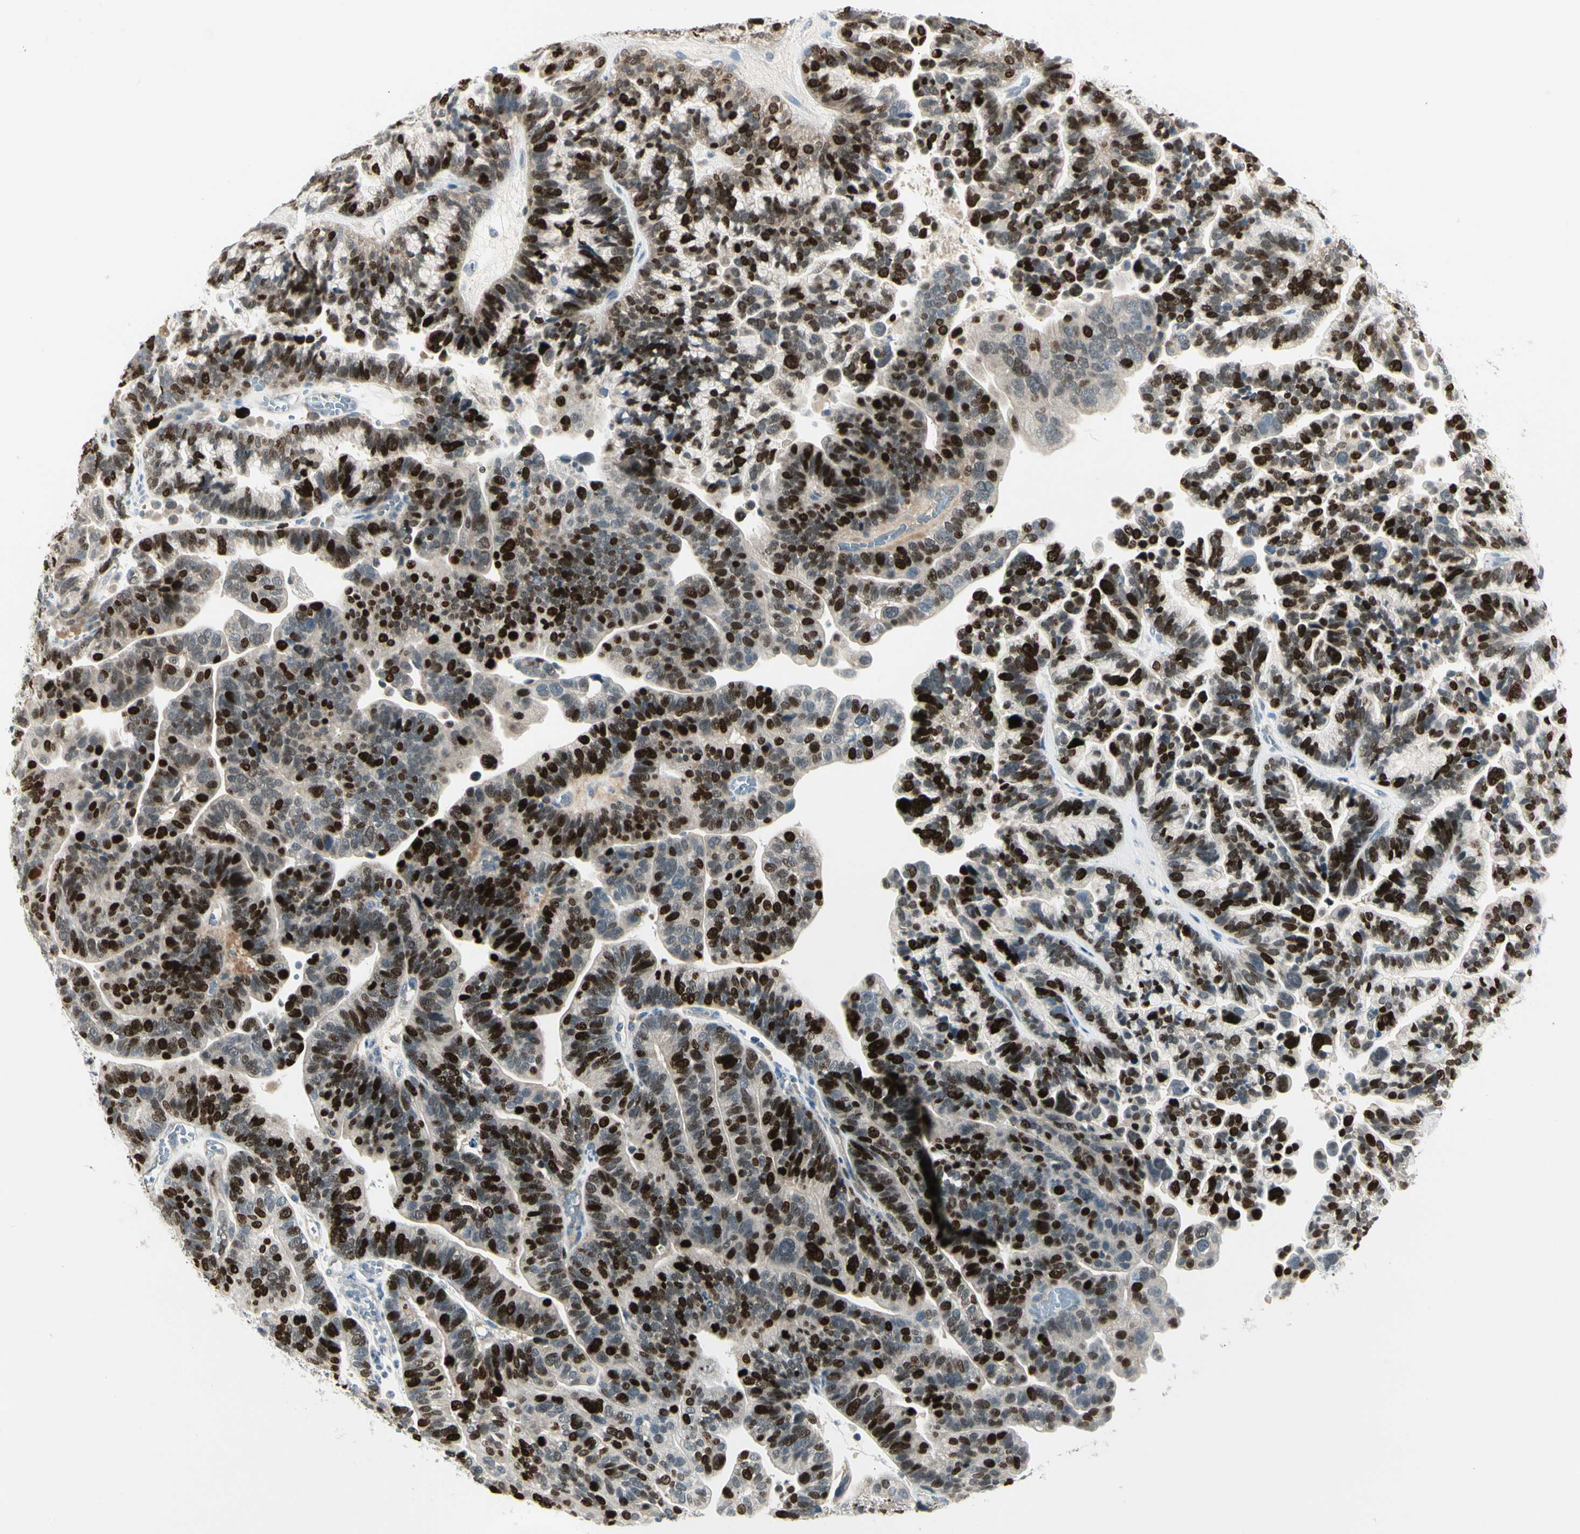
{"staining": {"intensity": "strong", "quantity": "25%-75%", "location": "nuclear"}, "tissue": "ovarian cancer", "cell_type": "Tumor cells", "image_type": "cancer", "snomed": [{"axis": "morphology", "description": "Cystadenocarcinoma, serous, NOS"}, {"axis": "topography", "description": "Ovary"}], "caption": "Immunohistochemical staining of serous cystadenocarcinoma (ovarian) displays strong nuclear protein positivity in about 25%-75% of tumor cells.", "gene": "PITX1", "patient": {"sex": "female", "age": 56}}